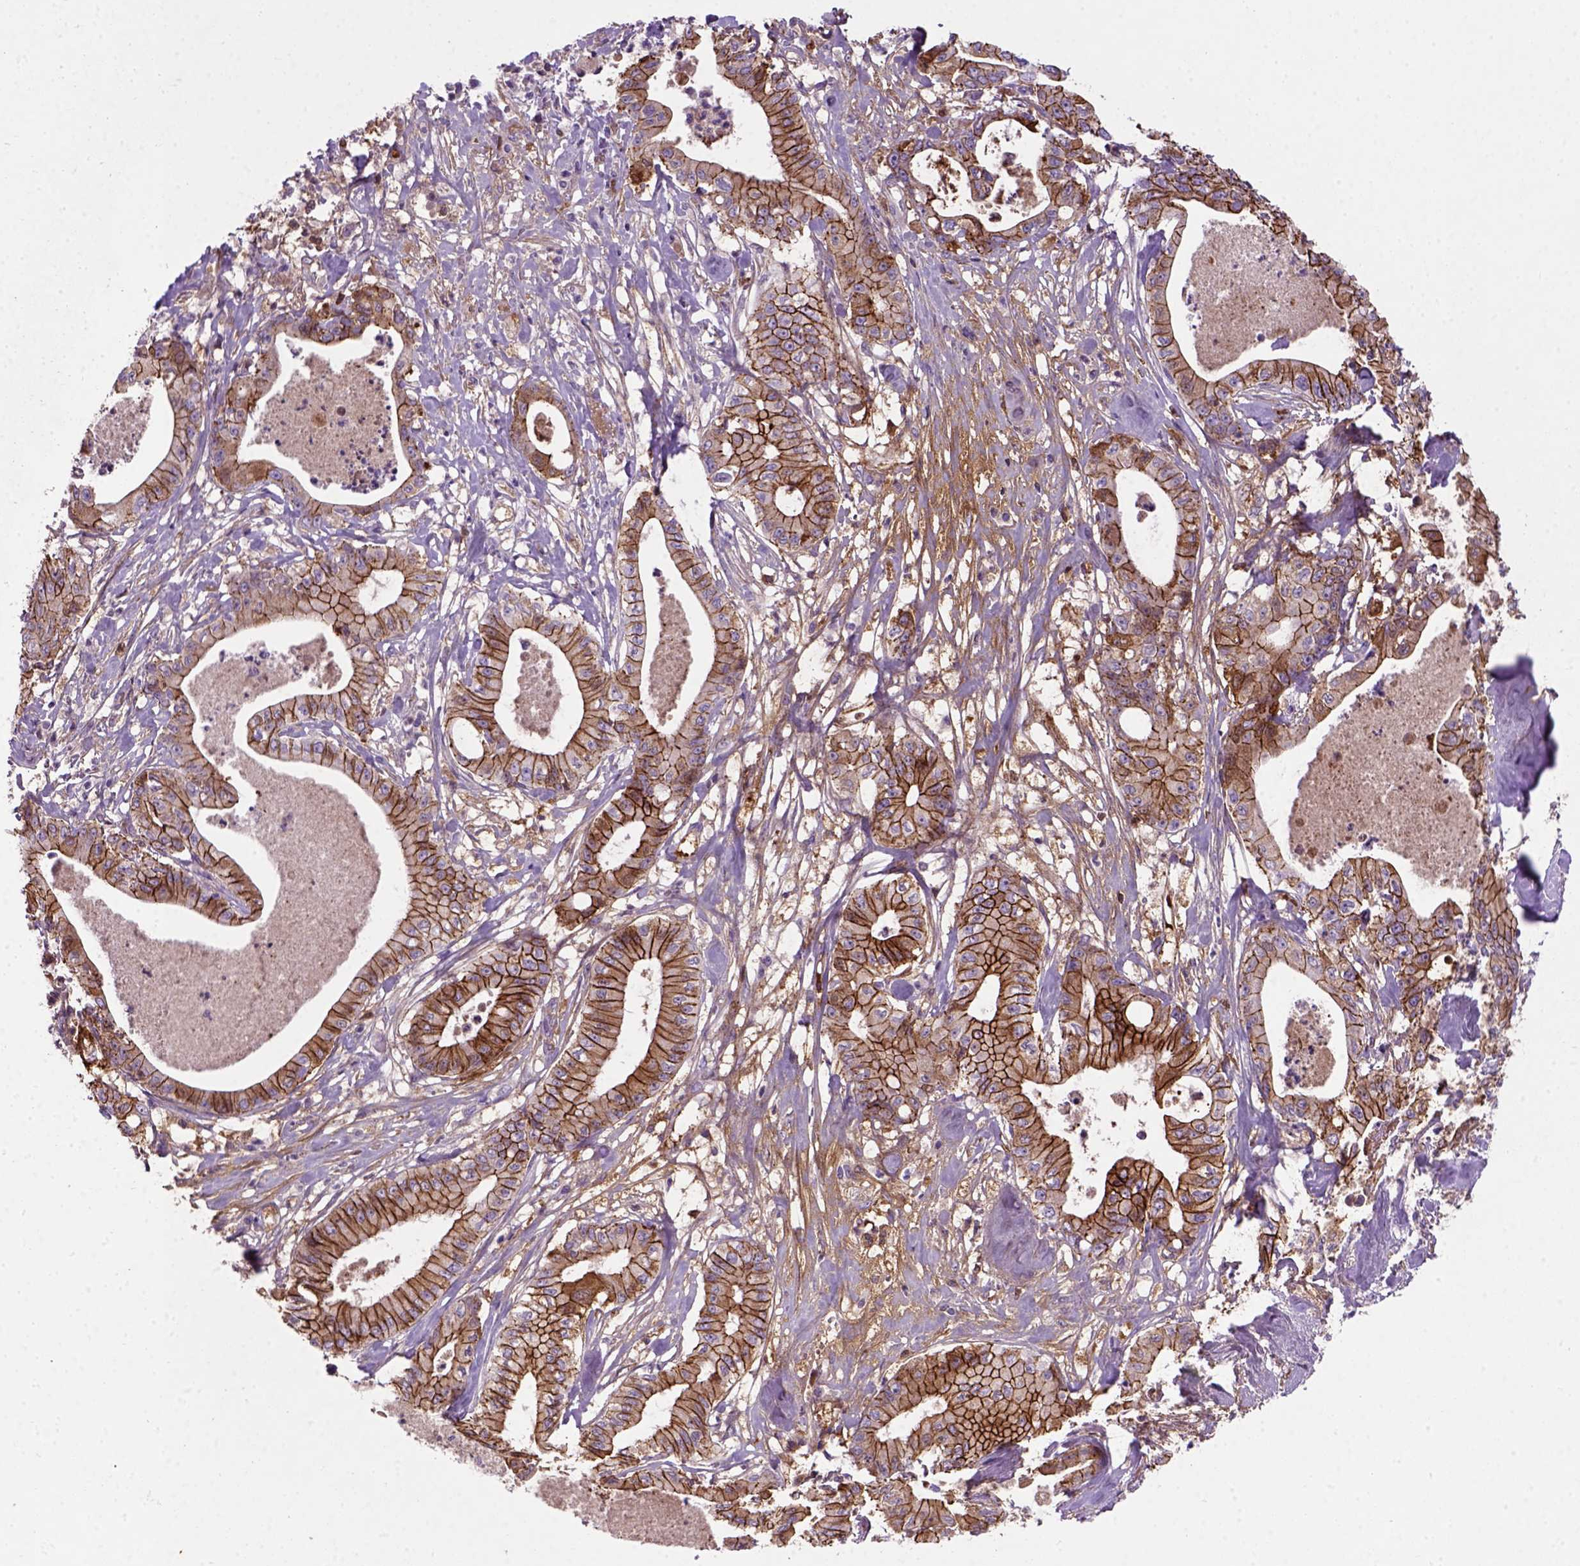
{"staining": {"intensity": "strong", "quantity": ">75%", "location": "cytoplasmic/membranous"}, "tissue": "pancreatic cancer", "cell_type": "Tumor cells", "image_type": "cancer", "snomed": [{"axis": "morphology", "description": "Adenocarcinoma, NOS"}, {"axis": "topography", "description": "Pancreas"}], "caption": "This is an image of IHC staining of pancreatic cancer (adenocarcinoma), which shows strong staining in the cytoplasmic/membranous of tumor cells.", "gene": "CDH1", "patient": {"sex": "male", "age": 71}}